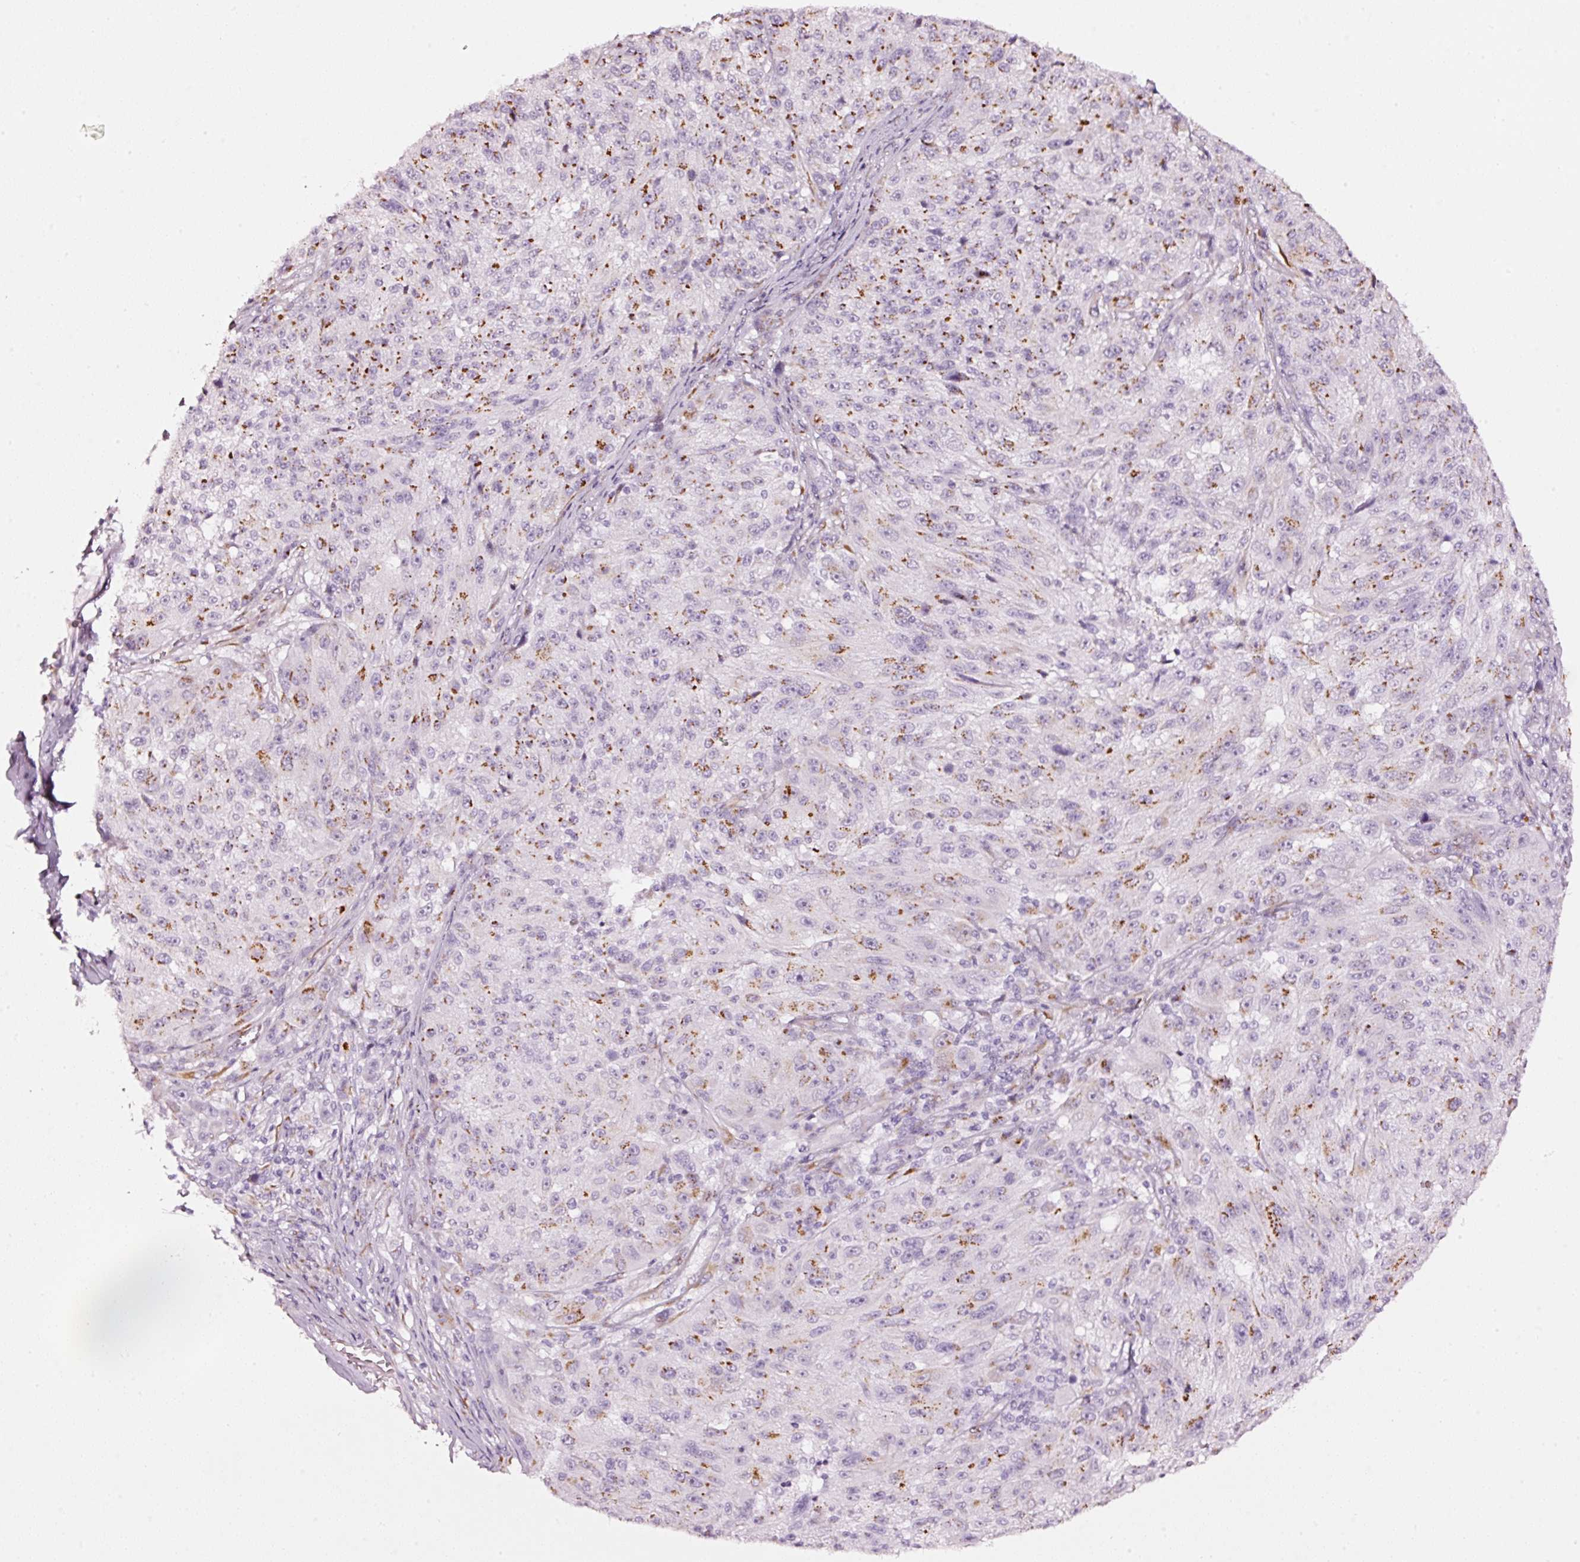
{"staining": {"intensity": "moderate", "quantity": "25%-75%", "location": "cytoplasmic/membranous"}, "tissue": "melanoma", "cell_type": "Tumor cells", "image_type": "cancer", "snomed": [{"axis": "morphology", "description": "Malignant melanoma, NOS"}, {"axis": "topography", "description": "Skin"}], "caption": "Immunohistochemical staining of malignant melanoma displays medium levels of moderate cytoplasmic/membranous protein staining in approximately 25%-75% of tumor cells. (Brightfield microscopy of DAB IHC at high magnification).", "gene": "SDF4", "patient": {"sex": "male", "age": 53}}